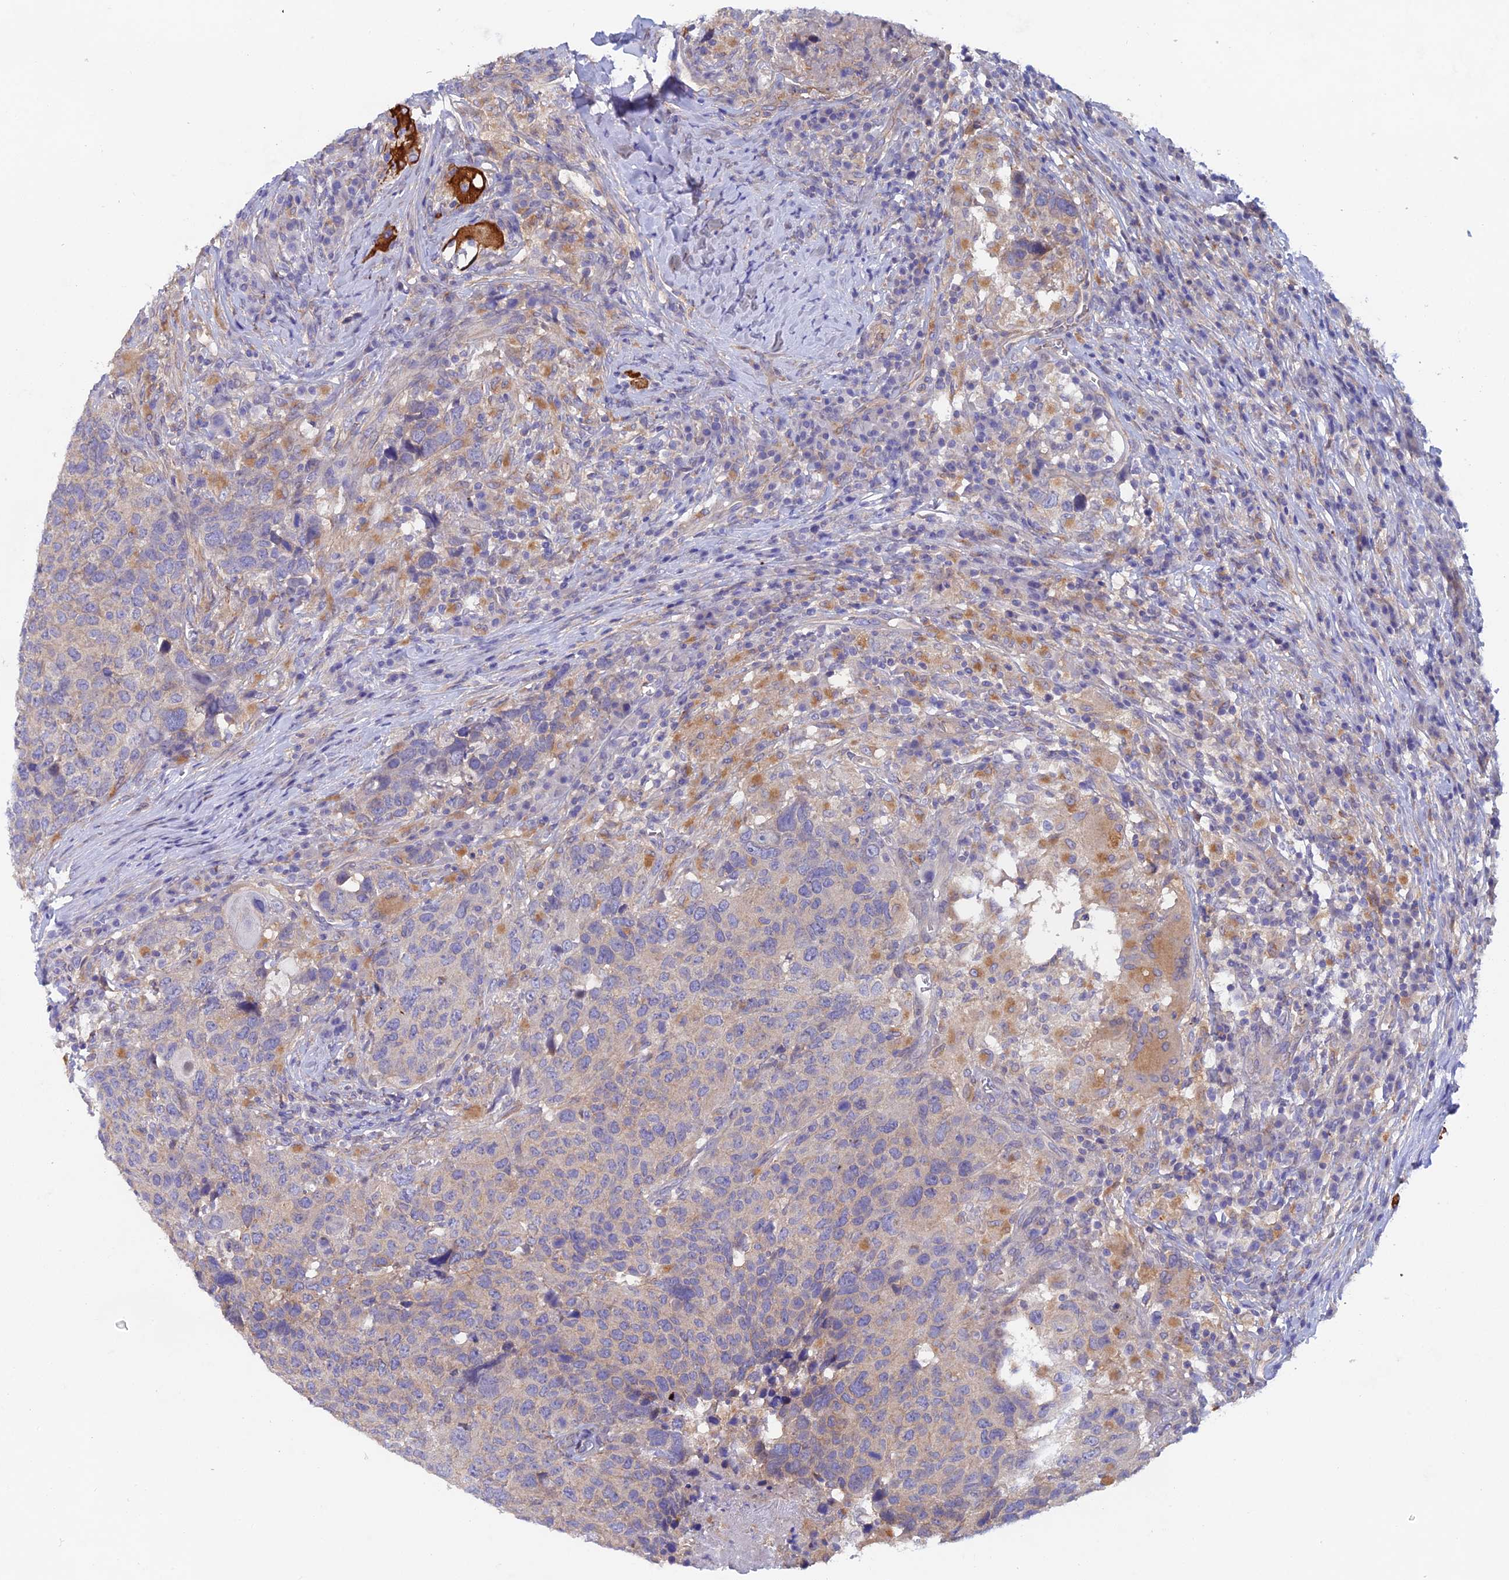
{"staining": {"intensity": "weak", "quantity": "<25%", "location": "cytoplasmic/membranous"}, "tissue": "head and neck cancer", "cell_type": "Tumor cells", "image_type": "cancer", "snomed": [{"axis": "morphology", "description": "Squamous cell carcinoma, NOS"}, {"axis": "topography", "description": "Head-Neck"}], "caption": "A high-resolution micrograph shows immunohistochemistry (IHC) staining of head and neck squamous cell carcinoma, which displays no significant positivity in tumor cells.", "gene": "FZR1", "patient": {"sex": "male", "age": 66}}